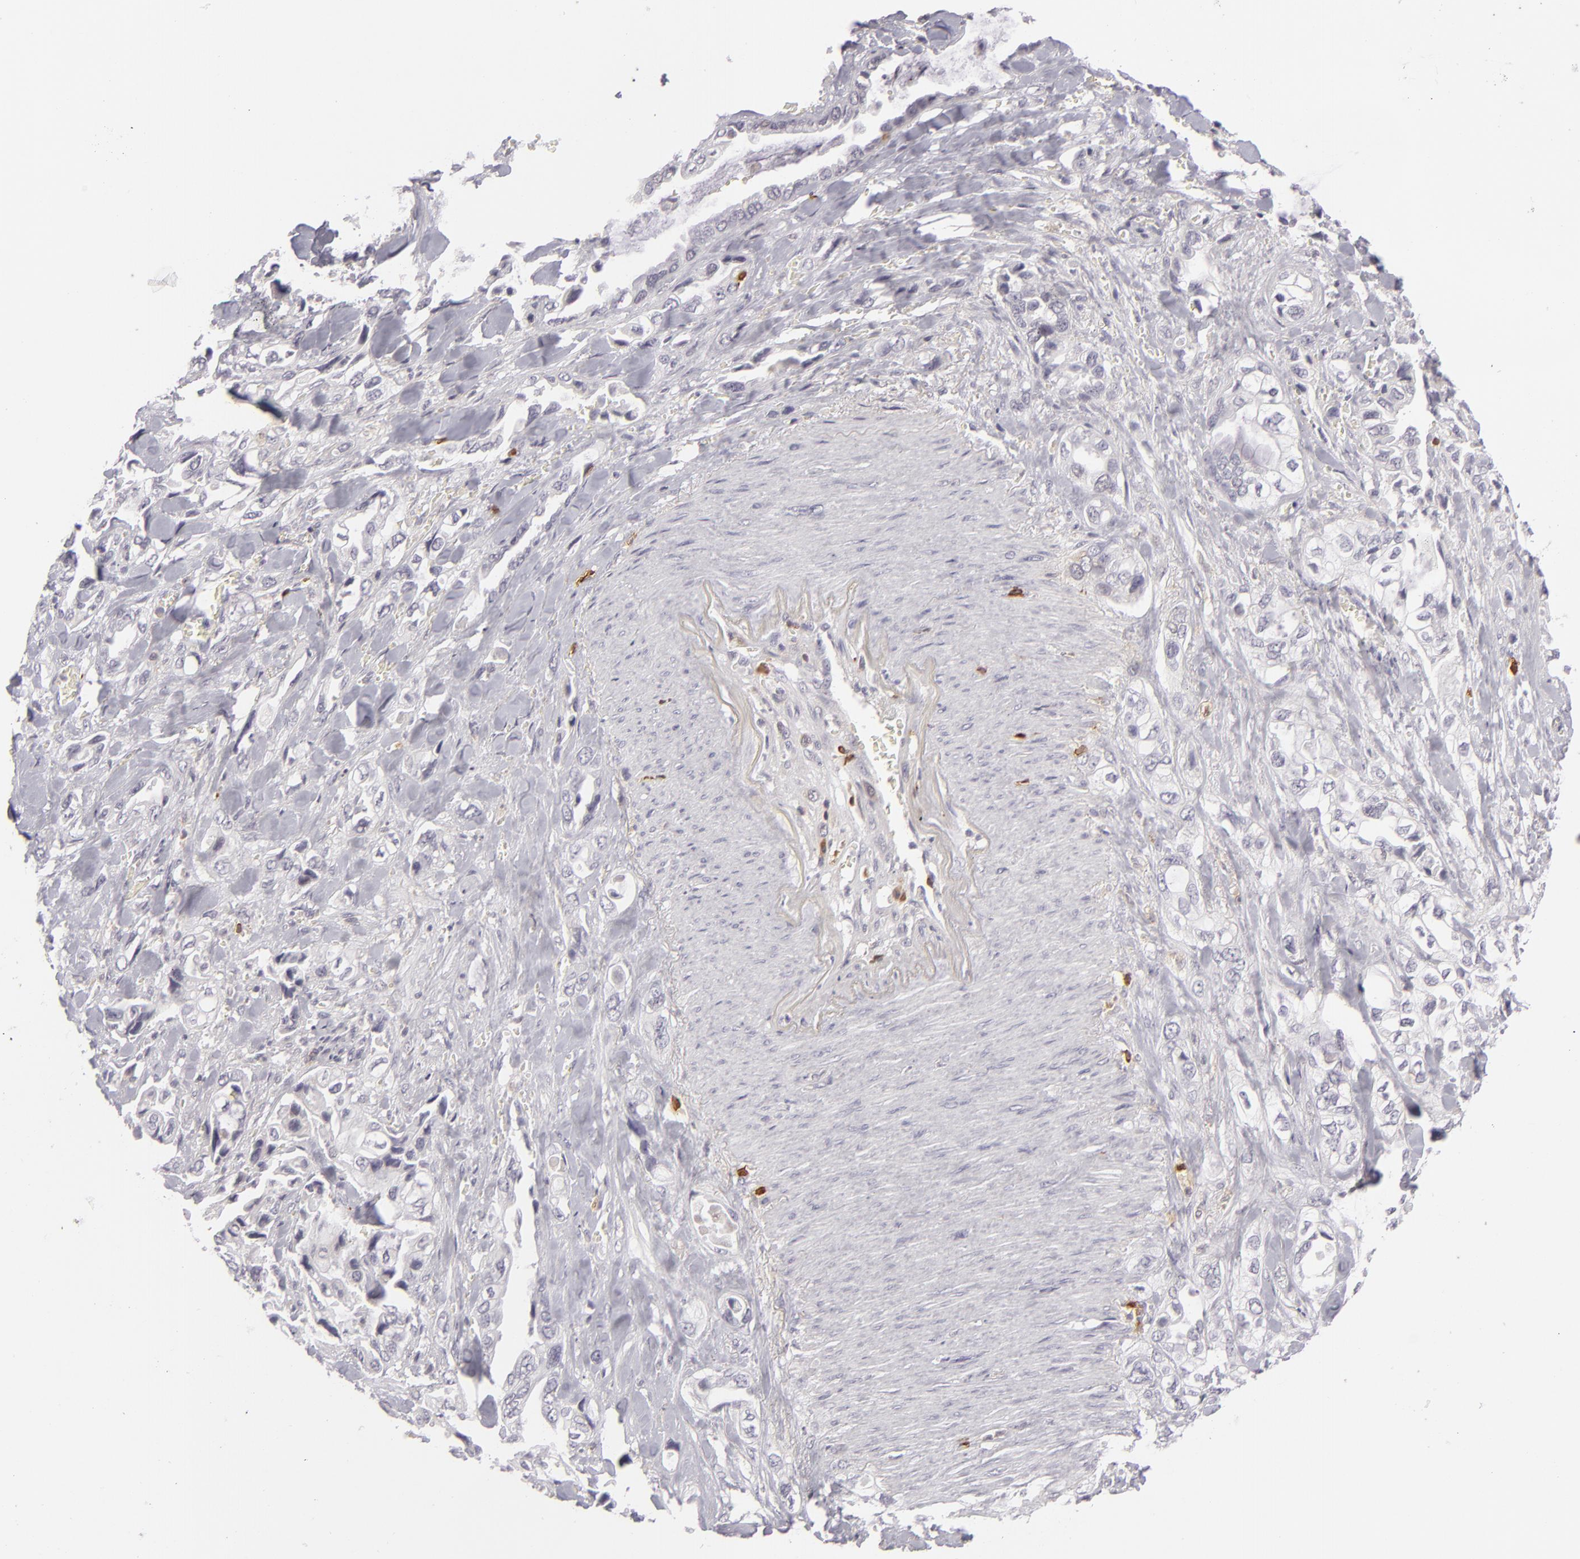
{"staining": {"intensity": "negative", "quantity": "none", "location": "none"}, "tissue": "pancreatic cancer", "cell_type": "Tumor cells", "image_type": "cancer", "snomed": [{"axis": "morphology", "description": "Adenocarcinoma, NOS"}, {"axis": "topography", "description": "Pancreas"}], "caption": "Immunohistochemical staining of pancreatic cancer shows no significant staining in tumor cells. (Brightfield microscopy of DAB (3,3'-diaminobenzidine) IHC at high magnification).", "gene": "APOBEC3G", "patient": {"sex": "male", "age": 69}}